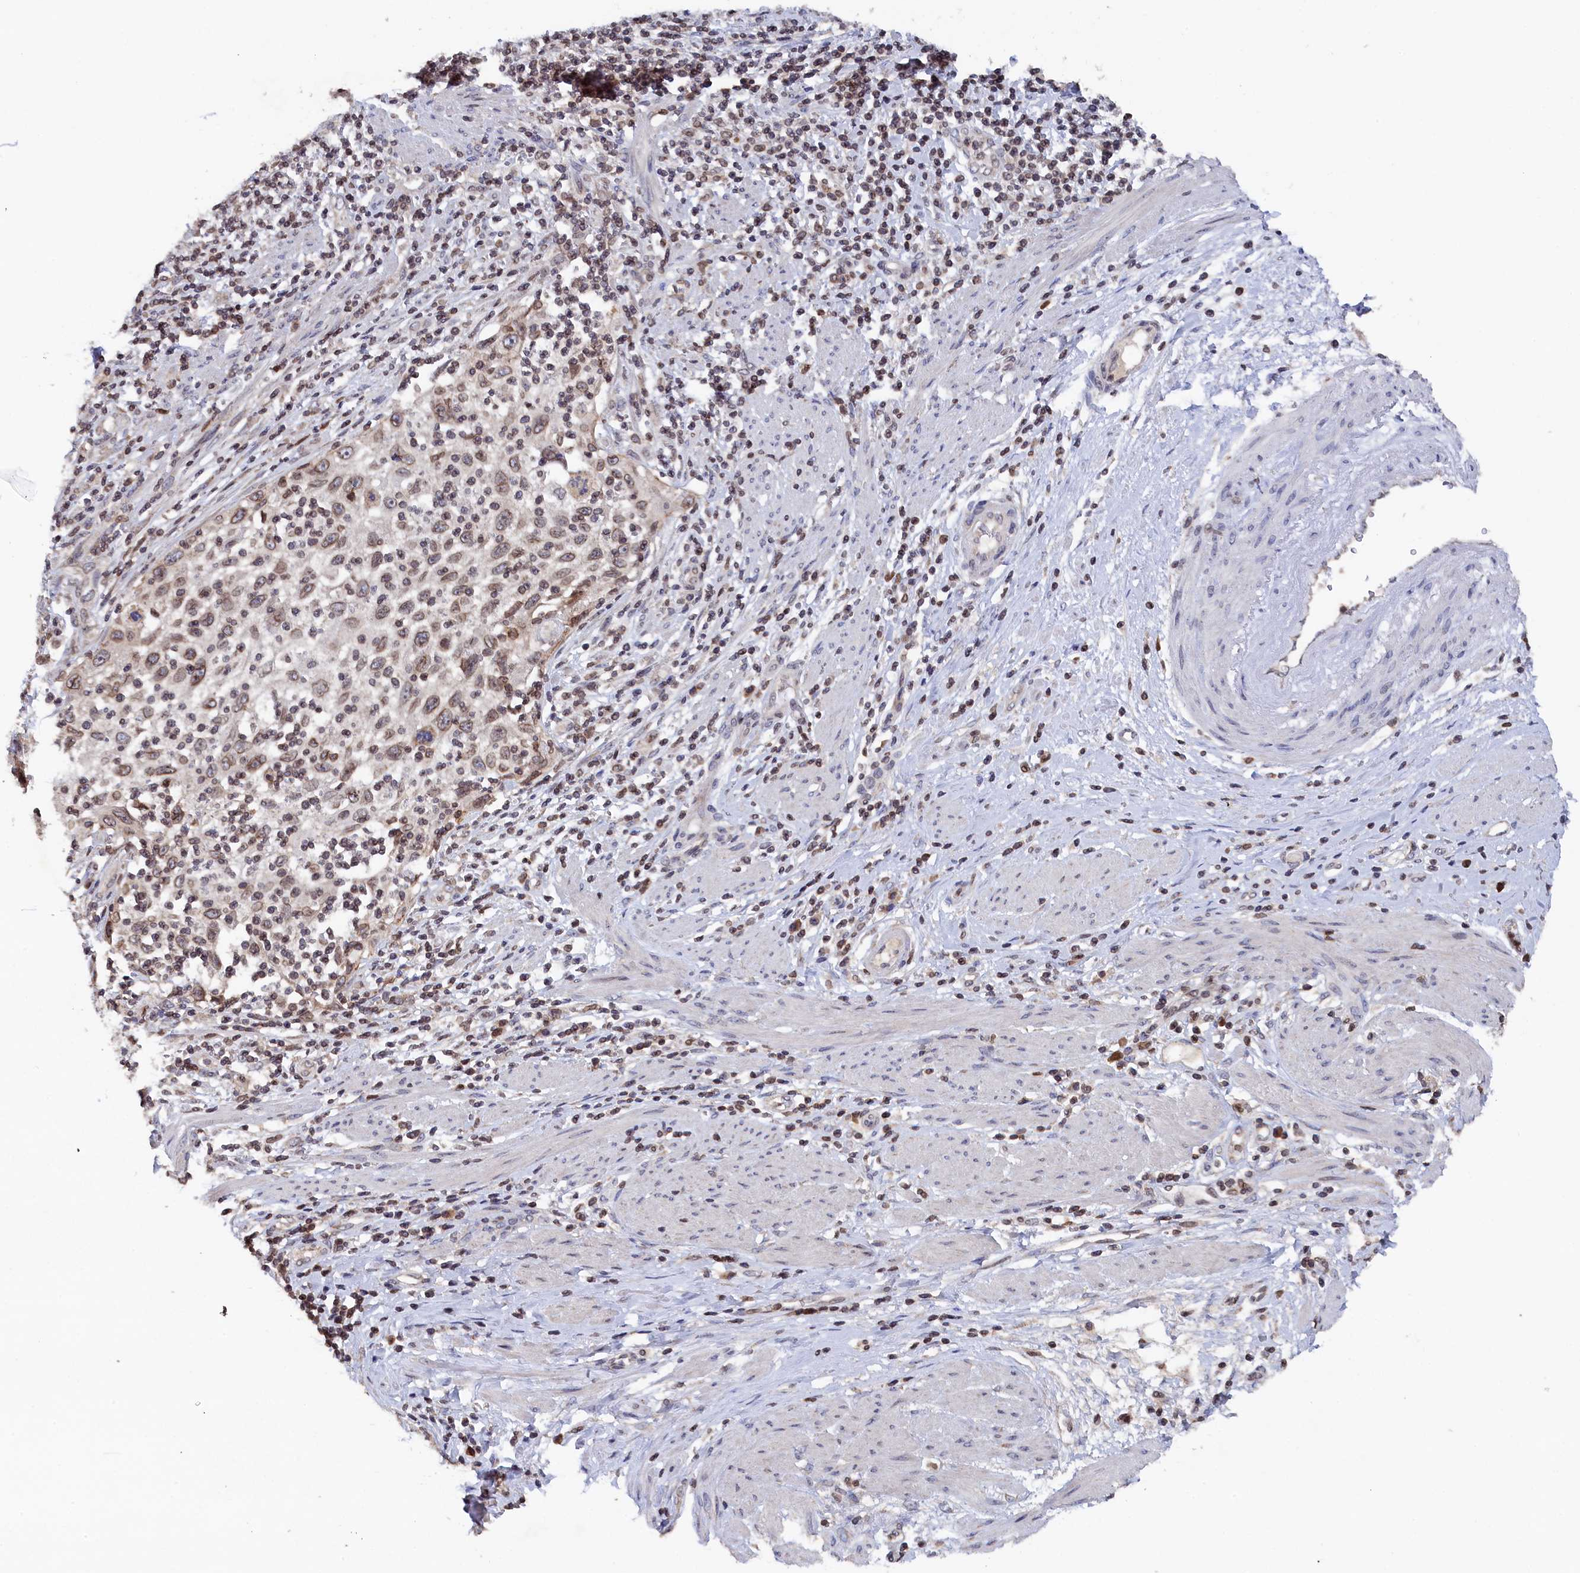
{"staining": {"intensity": "moderate", "quantity": ">75%", "location": "cytoplasmic/membranous,nuclear"}, "tissue": "cervical cancer", "cell_type": "Tumor cells", "image_type": "cancer", "snomed": [{"axis": "morphology", "description": "Squamous cell carcinoma, NOS"}, {"axis": "topography", "description": "Cervix"}], "caption": "Cervical squamous cell carcinoma was stained to show a protein in brown. There is medium levels of moderate cytoplasmic/membranous and nuclear positivity in approximately >75% of tumor cells.", "gene": "ANKEF1", "patient": {"sex": "female", "age": 70}}